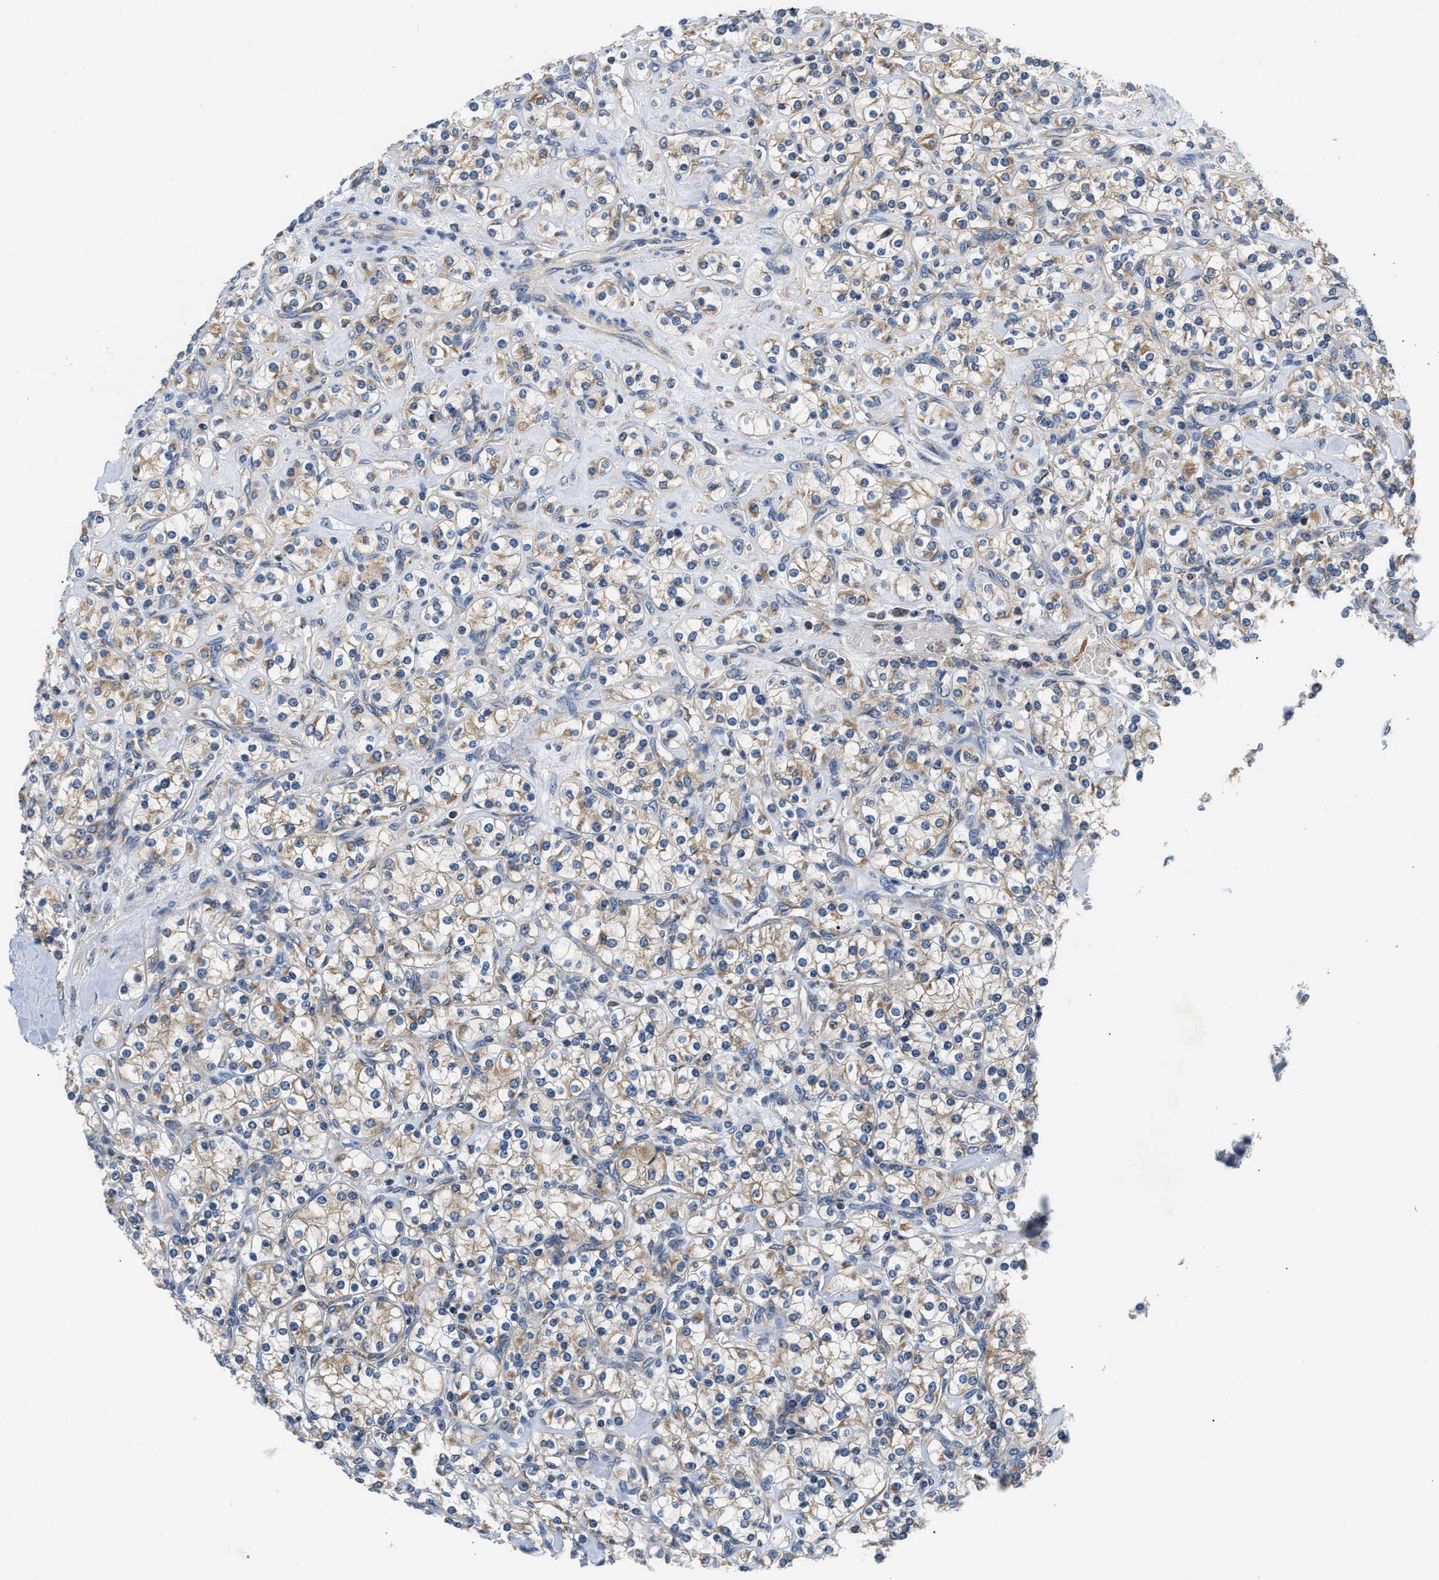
{"staining": {"intensity": "weak", "quantity": ">75%", "location": "cytoplasmic/membranous"}, "tissue": "renal cancer", "cell_type": "Tumor cells", "image_type": "cancer", "snomed": [{"axis": "morphology", "description": "Adenocarcinoma, NOS"}, {"axis": "topography", "description": "Kidney"}], "caption": "Renal cancer (adenocarcinoma) stained with a protein marker exhibits weak staining in tumor cells.", "gene": "HDHD3", "patient": {"sex": "male", "age": 77}}